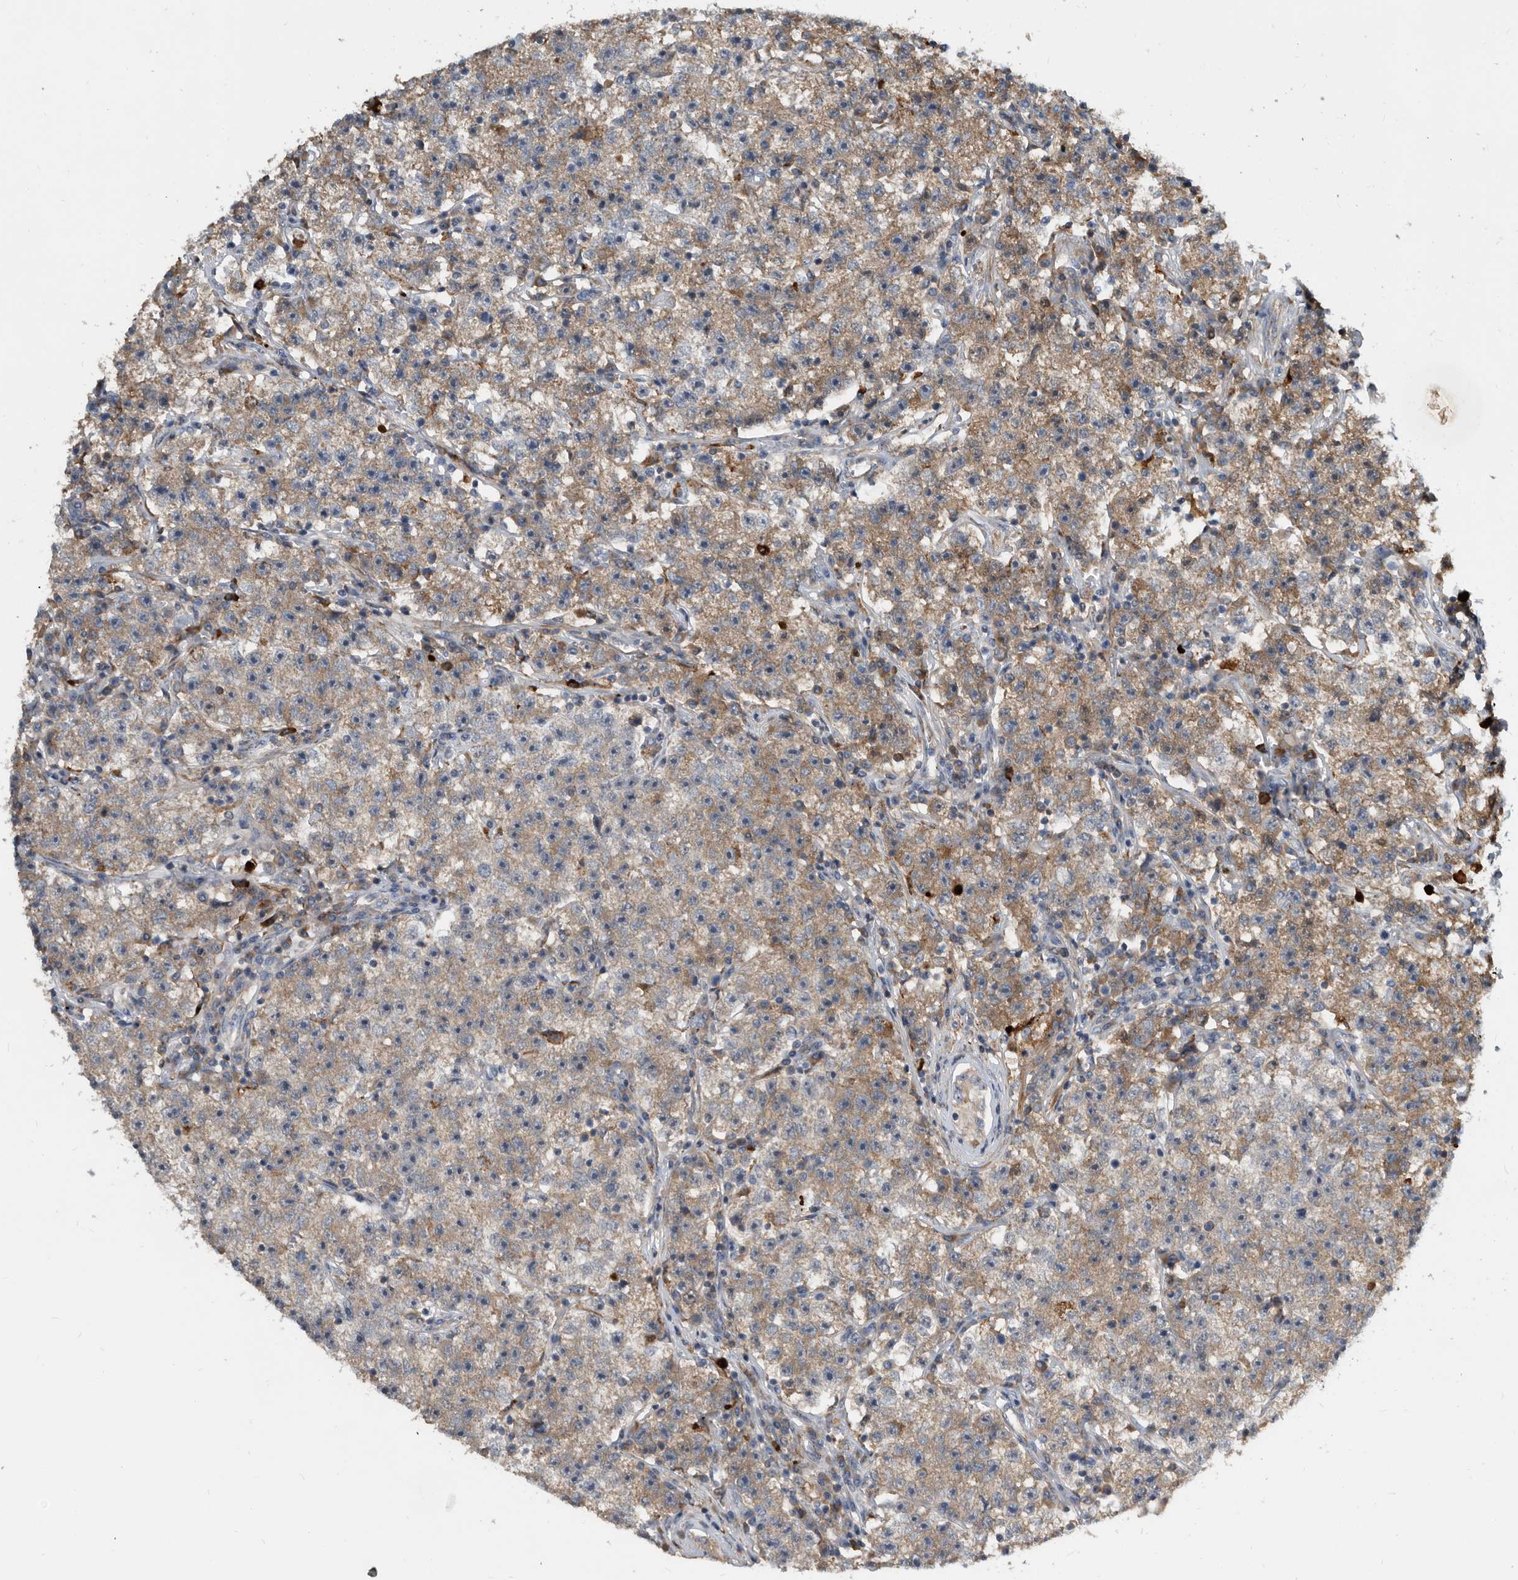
{"staining": {"intensity": "moderate", "quantity": "25%-75%", "location": "cytoplasmic/membranous"}, "tissue": "testis cancer", "cell_type": "Tumor cells", "image_type": "cancer", "snomed": [{"axis": "morphology", "description": "Seminoma, NOS"}, {"axis": "topography", "description": "Testis"}], "caption": "Human testis cancer (seminoma) stained with a brown dye displays moderate cytoplasmic/membranous positive positivity in approximately 25%-75% of tumor cells.", "gene": "PI15", "patient": {"sex": "male", "age": 22}}